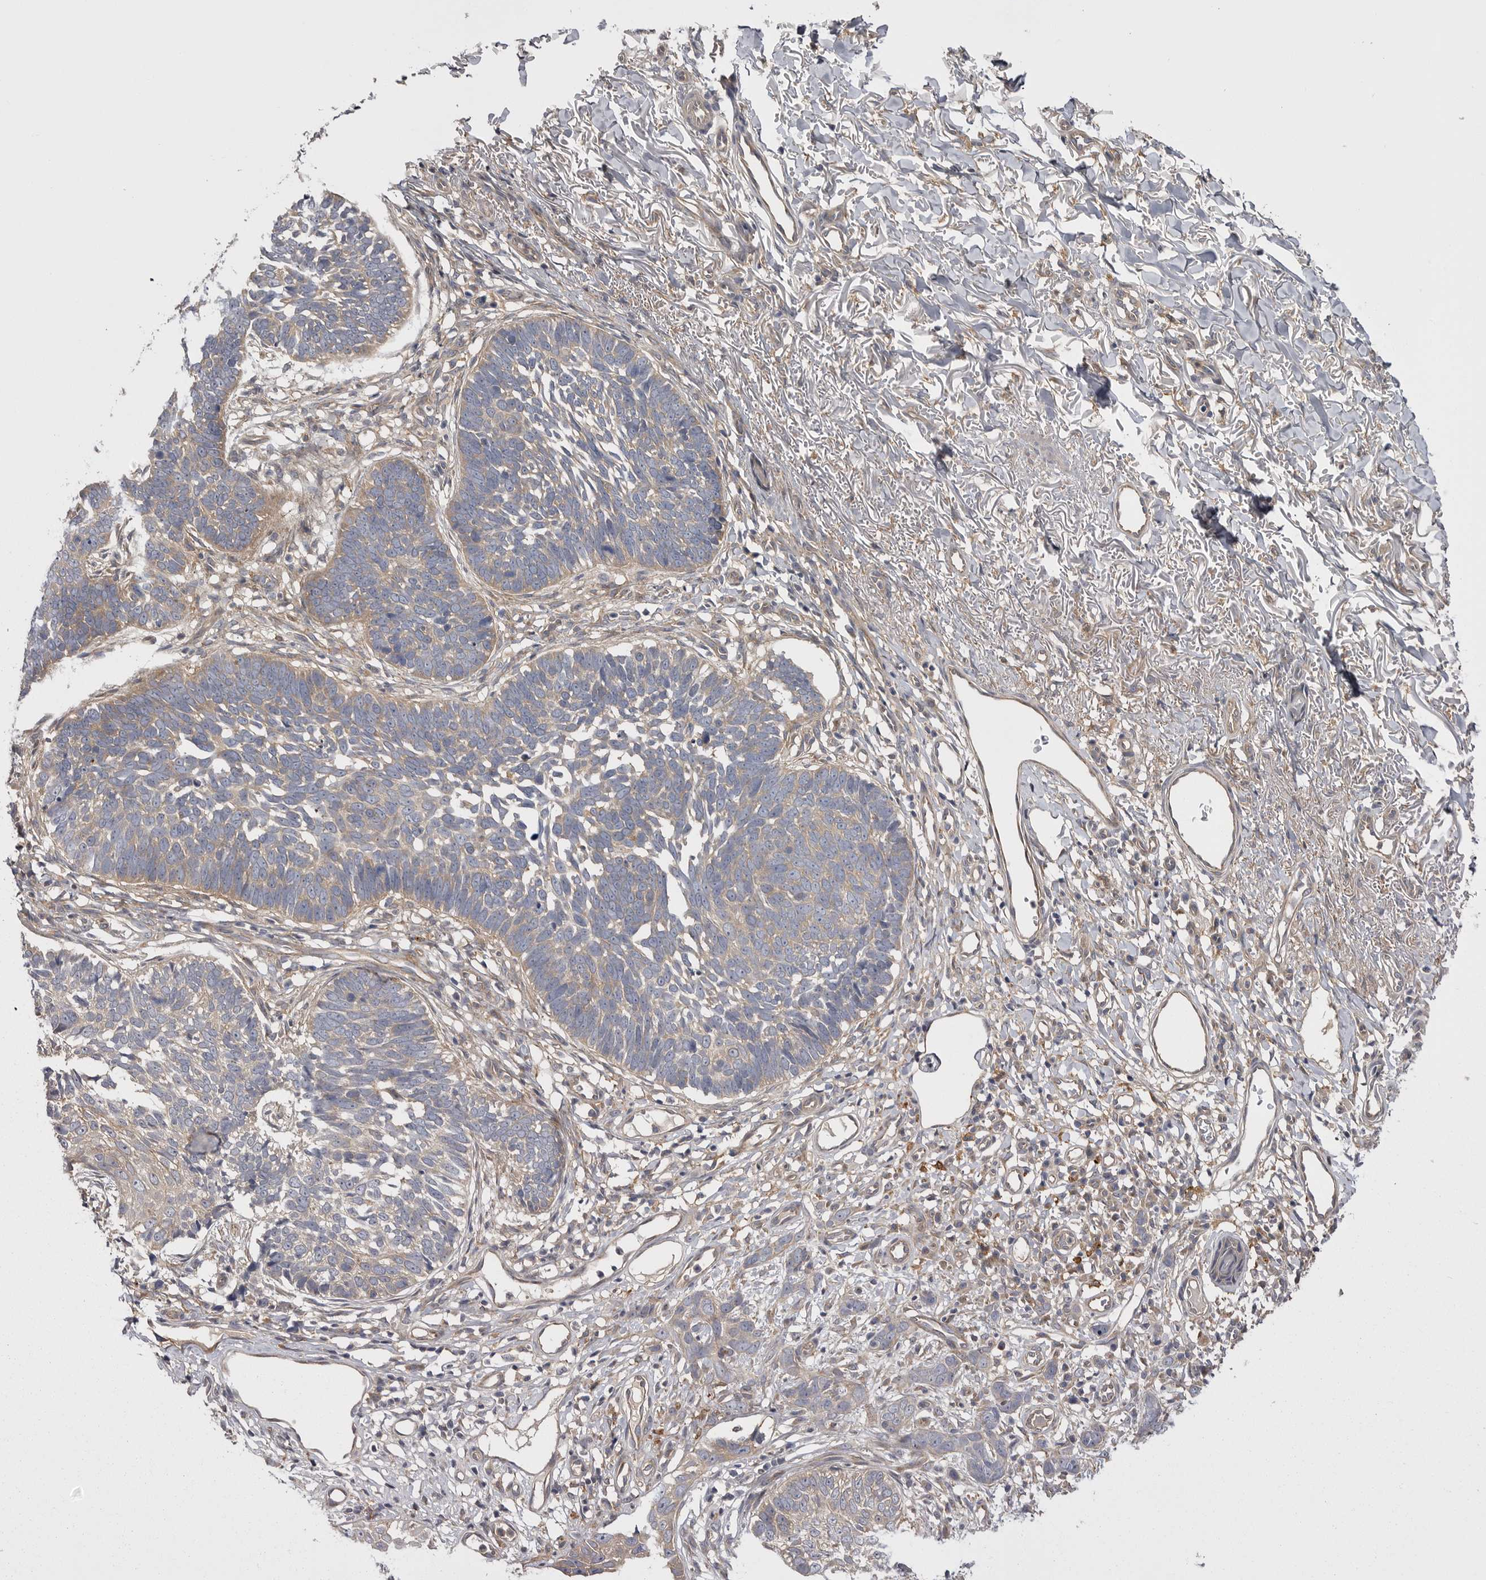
{"staining": {"intensity": "weak", "quantity": "<25%", "location": "cytoplasmic/membranous"}, "tissue": "skin cancer", "cell_type": "Tumor cells", "image_type": "cancer", "snomed": [{"axis": "morphology", "description": "Normal tissue, NOS"}, {"axis": "morphology", "description": "Basal cell carcinoma"}, {"axis": "topography", "description": "Skin"}], "caption": "This histopathology image is of skin cancer (basal cell carcinoma) stained with IHC to label a protein in brown with the nuclei are counter-stained blue. There is no staining in tumor cells. The staining is performed using DAB (3,3'-diaminobenzidine) brown chromogen with nuclei counter-stained in using hematoxylin.", "gene": "OSBPL9", "patient": {"sex": "male", "age": 77}}